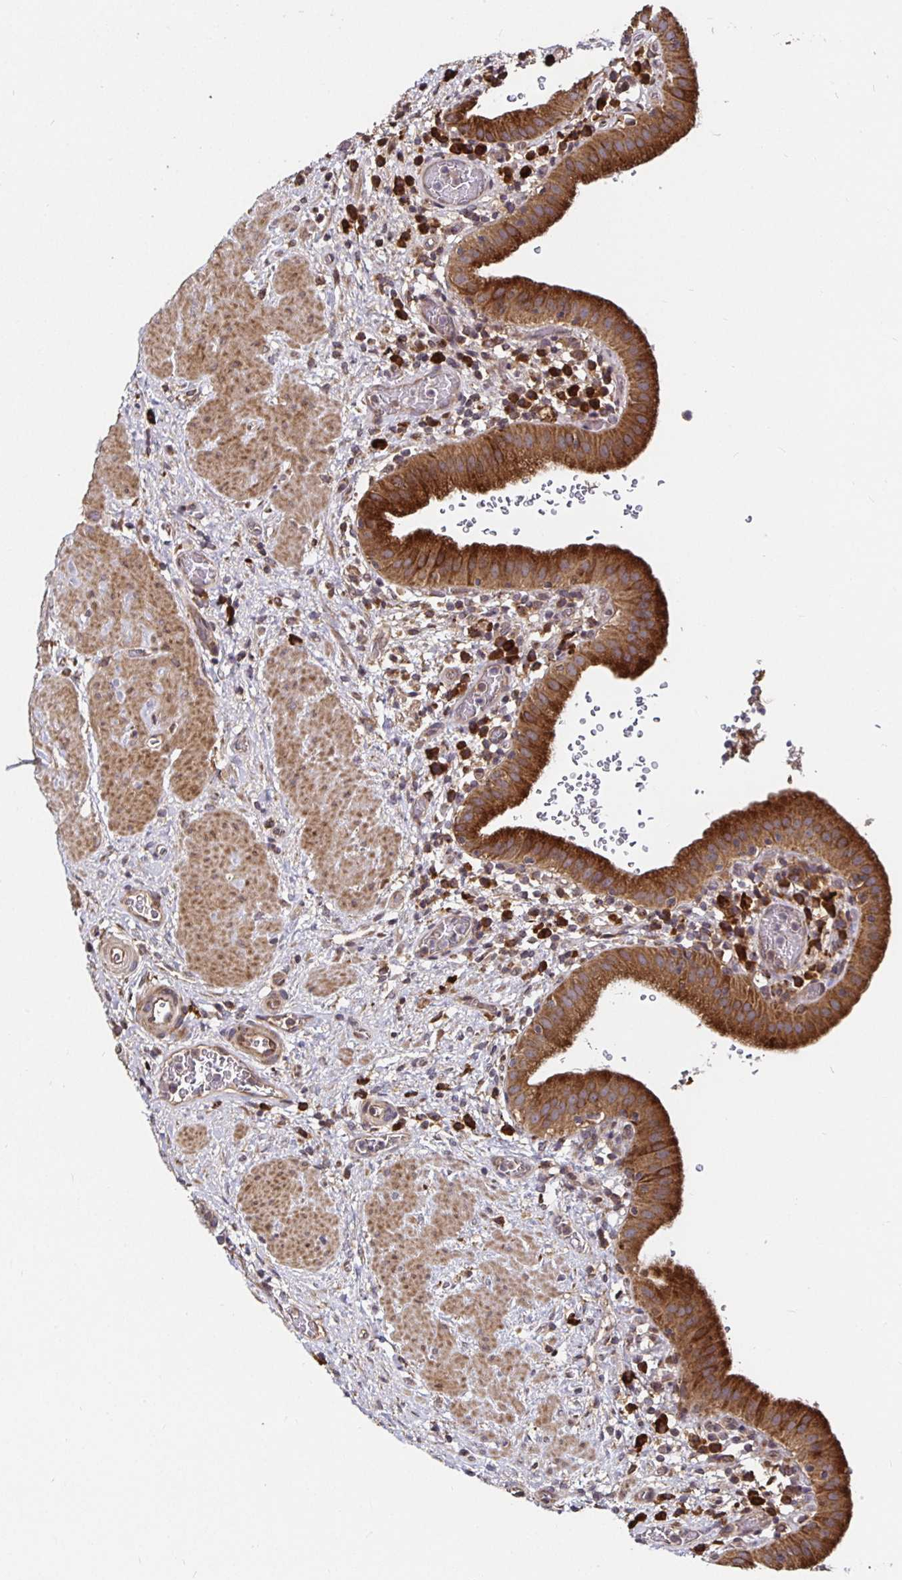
{"staining": {"intensity": "strong", "quantity": ">75%", "location": "cytoplasmic/membranous"}, "tissue": "gallbladder", "cell_type": "Glandular cells", "image_type": "normal", "snomed": [{"axis": "morphology", "description": "Normal tissue, NOS"}, {"axis": "topography", "description": "Gallbladder"}], "caption": "DAB immunohistochemical staining of benign human gallbladder displays strong cytoplasmic/membranous protein positivity in approximately >75% of glandular cells.", "gene": "MLST8", "patient": {"sex": "male", "age": 26}}